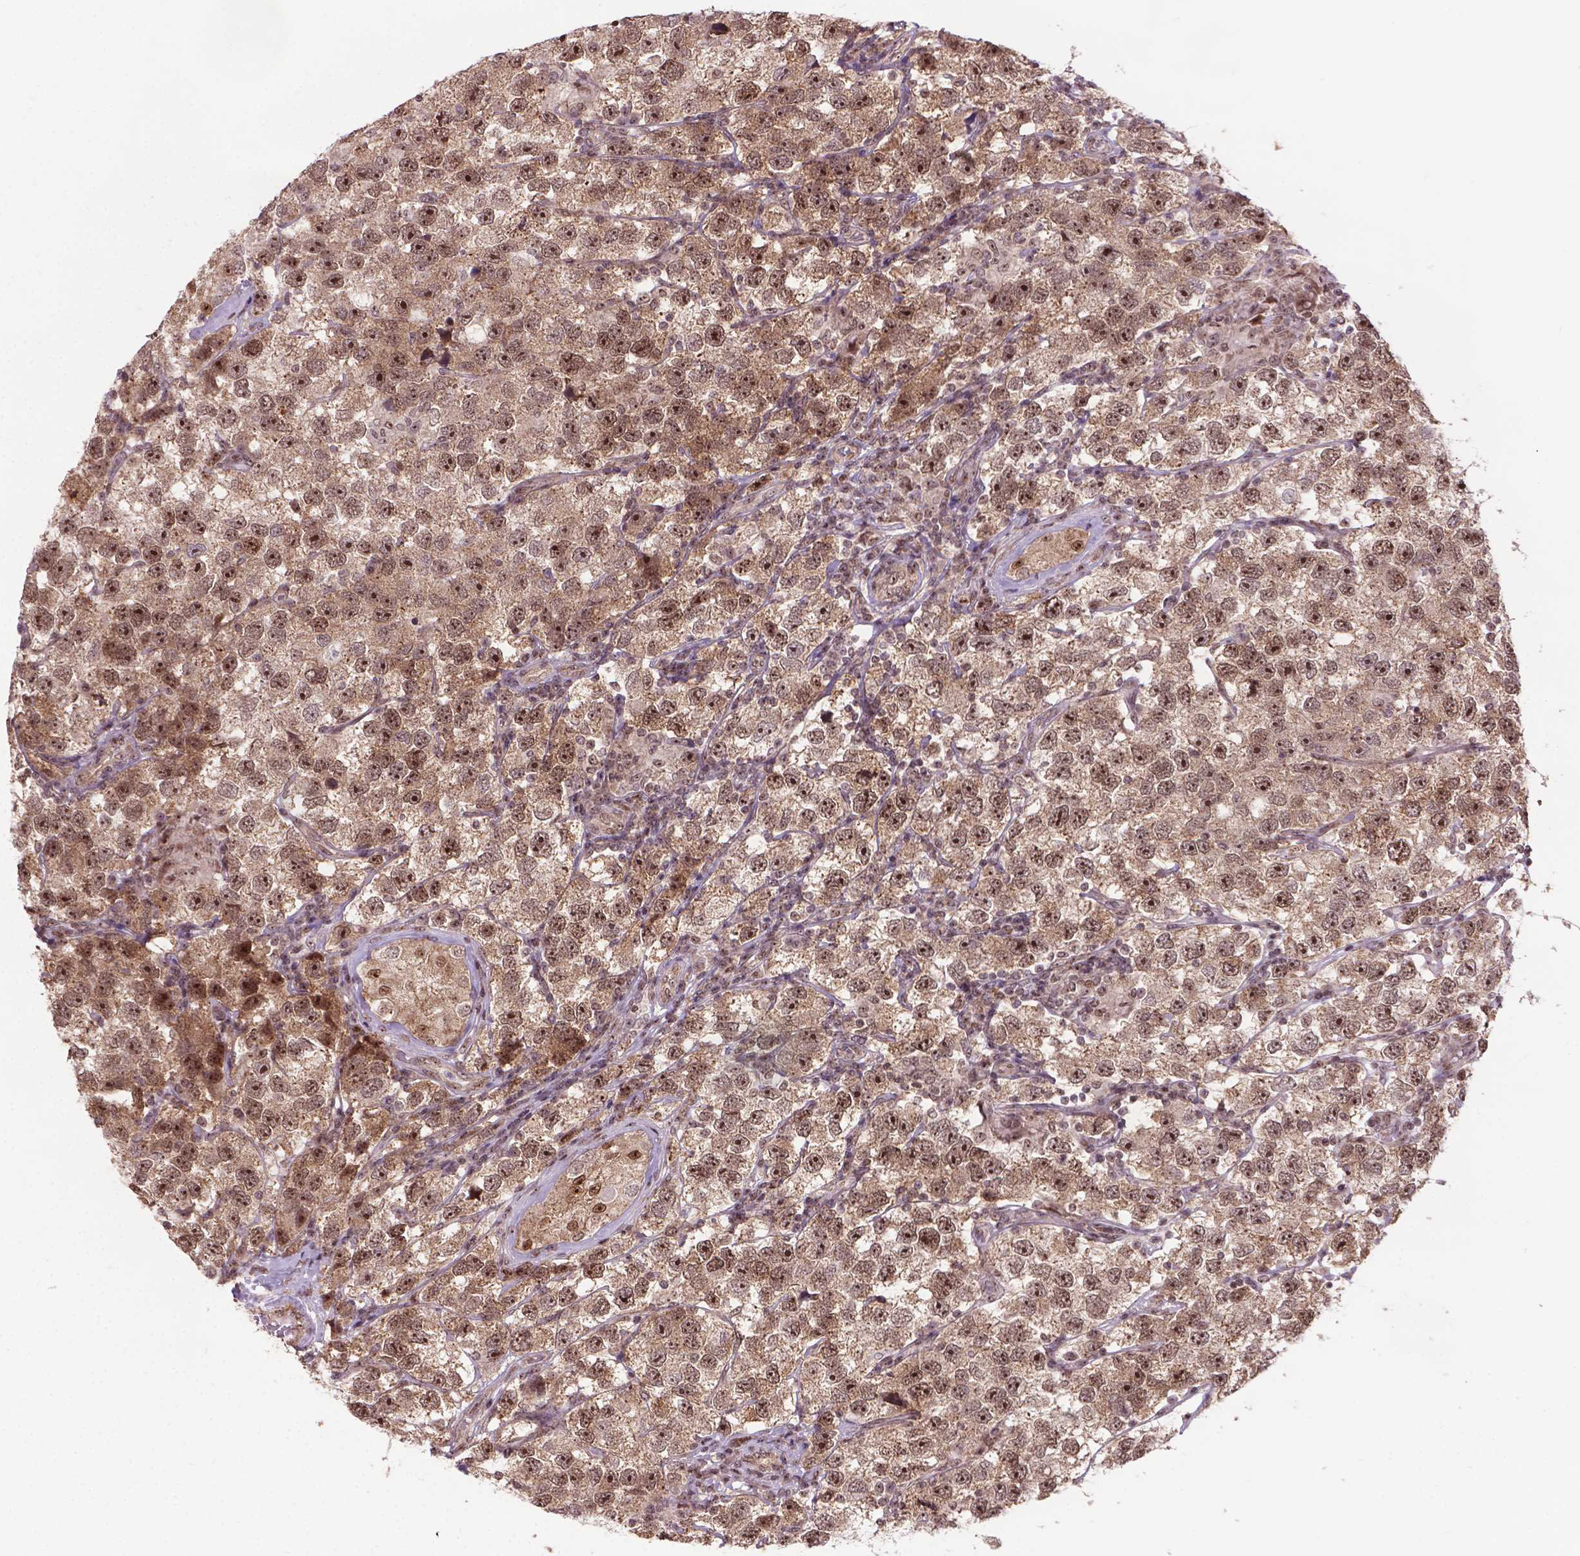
{"staining": {"intensity": "moderate", "quantity": ">75%", "location": "cytoplasmic/membranous,nuclear"}, "tissue": "testis cancer", "cell_type": "Tumor cells", "image_type": "cancer", "snomed": [{"axis": "morphology", "description": "Seminoma, NOS"}, {"axis": "topography", "description": "Testis"}], "caption": "A high-resolution histopathology image shows immunohistochemistry (IHC) staining of testis cancer, which reveals moderate cytoplasmic/membranous and nuclear staining in about >75% of tumor cells. The protein of interest is stained brown, and the nuclei are stained in blue (DAB (3,3'-diaminobenzidine) IHC with brightfield microscopy, high magnification).", "gene": "CSNK2A1", "patient": {"sex": "male", "age": 26}}